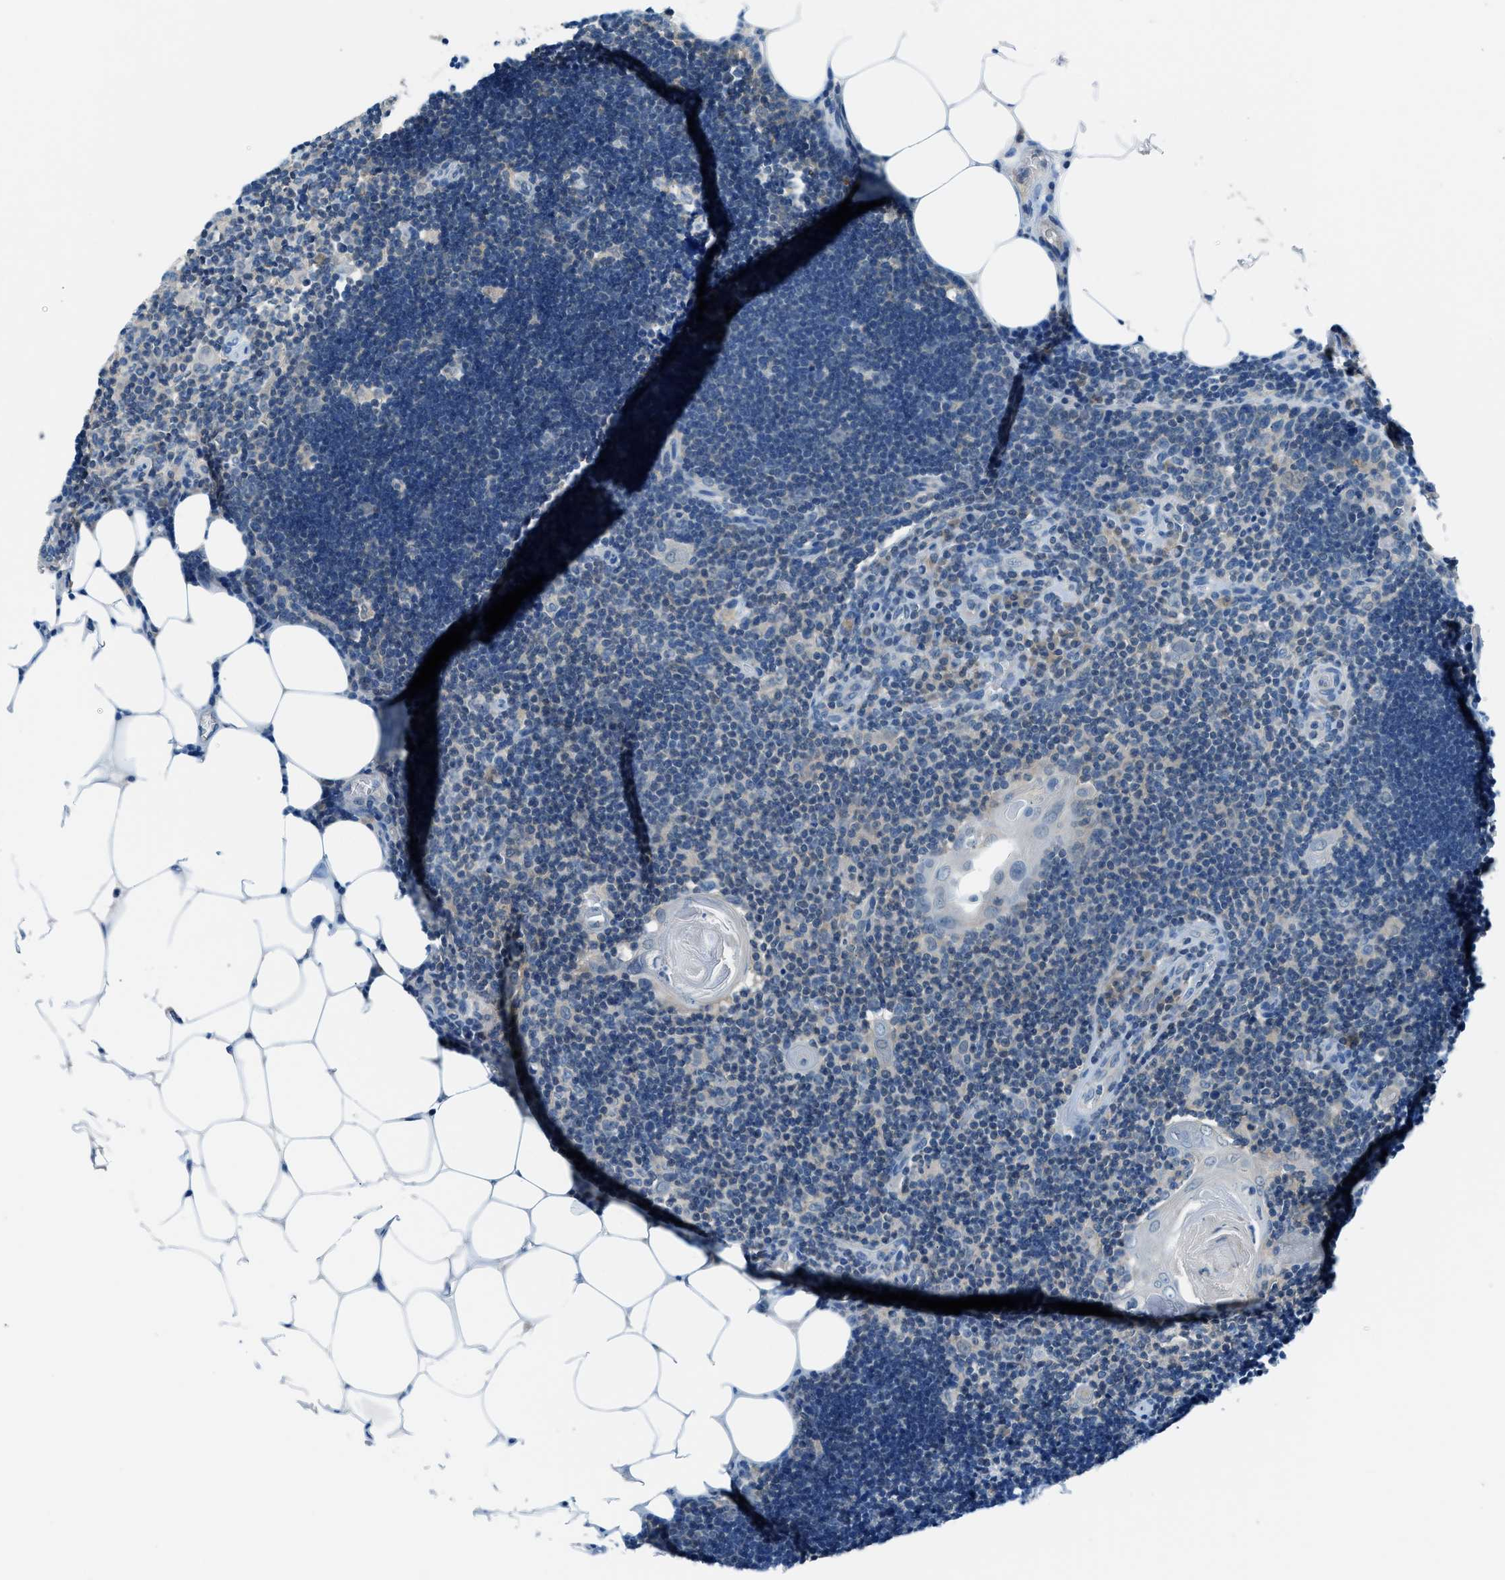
{"staining": {"intensity": "negative", "quantity": "none", "location": "none"}, "tissue": "lymph node", "cell_type": "Germinal center cells", "image_type": "normal", "snomed": [{"axis": "morphology", "description": "Normal tissue, NOS"}, {"axis": "topography", "description": "Lymph node"}], "caption": "Human lymph node stained for a protein using IHC reveals no staining in germinal center cells.", "gene": "ACP1", "patient": {"sex": "male", "age": 33}}